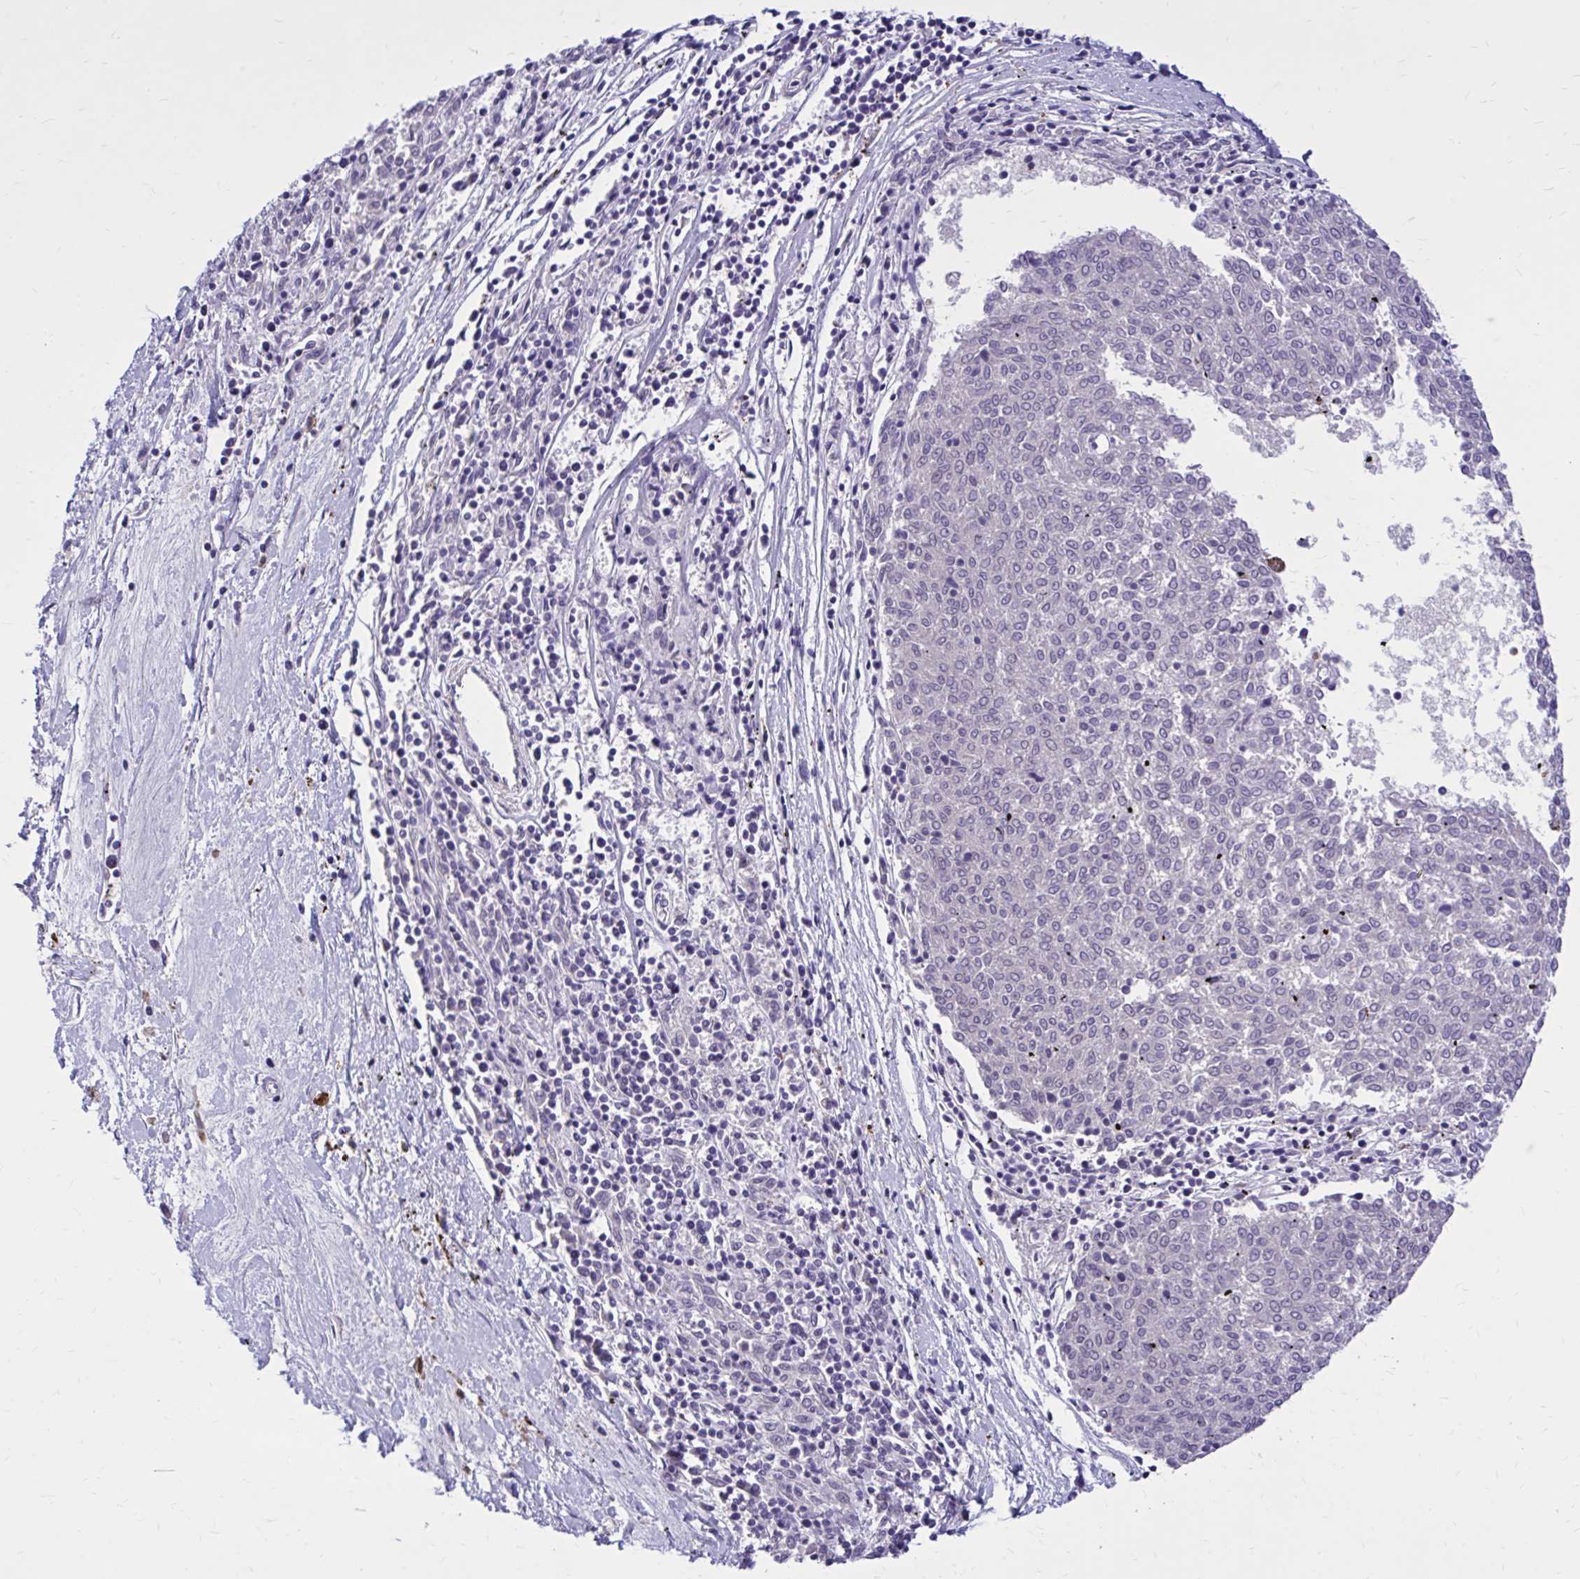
{"staining": {"intensity": "negative", "quantity": "none", "location": "none"}, "tissue": "melanoma", "cell_type": "Tumor cells", "image_type": "cancer", "snomed": [{"axis": "morphology", "description": "Malignant melanoma, NOS"}, {"axis": "topography", "description": "Skin"}], "caption": "This histopathology image is of malignant melanoma stained with IHC to label a protein in brown with the nuclei are counter-stained blue. There is no staining in tumor cells.", "gene": "ZBTB25", "patient": {"sex": "female", "age": 72}}